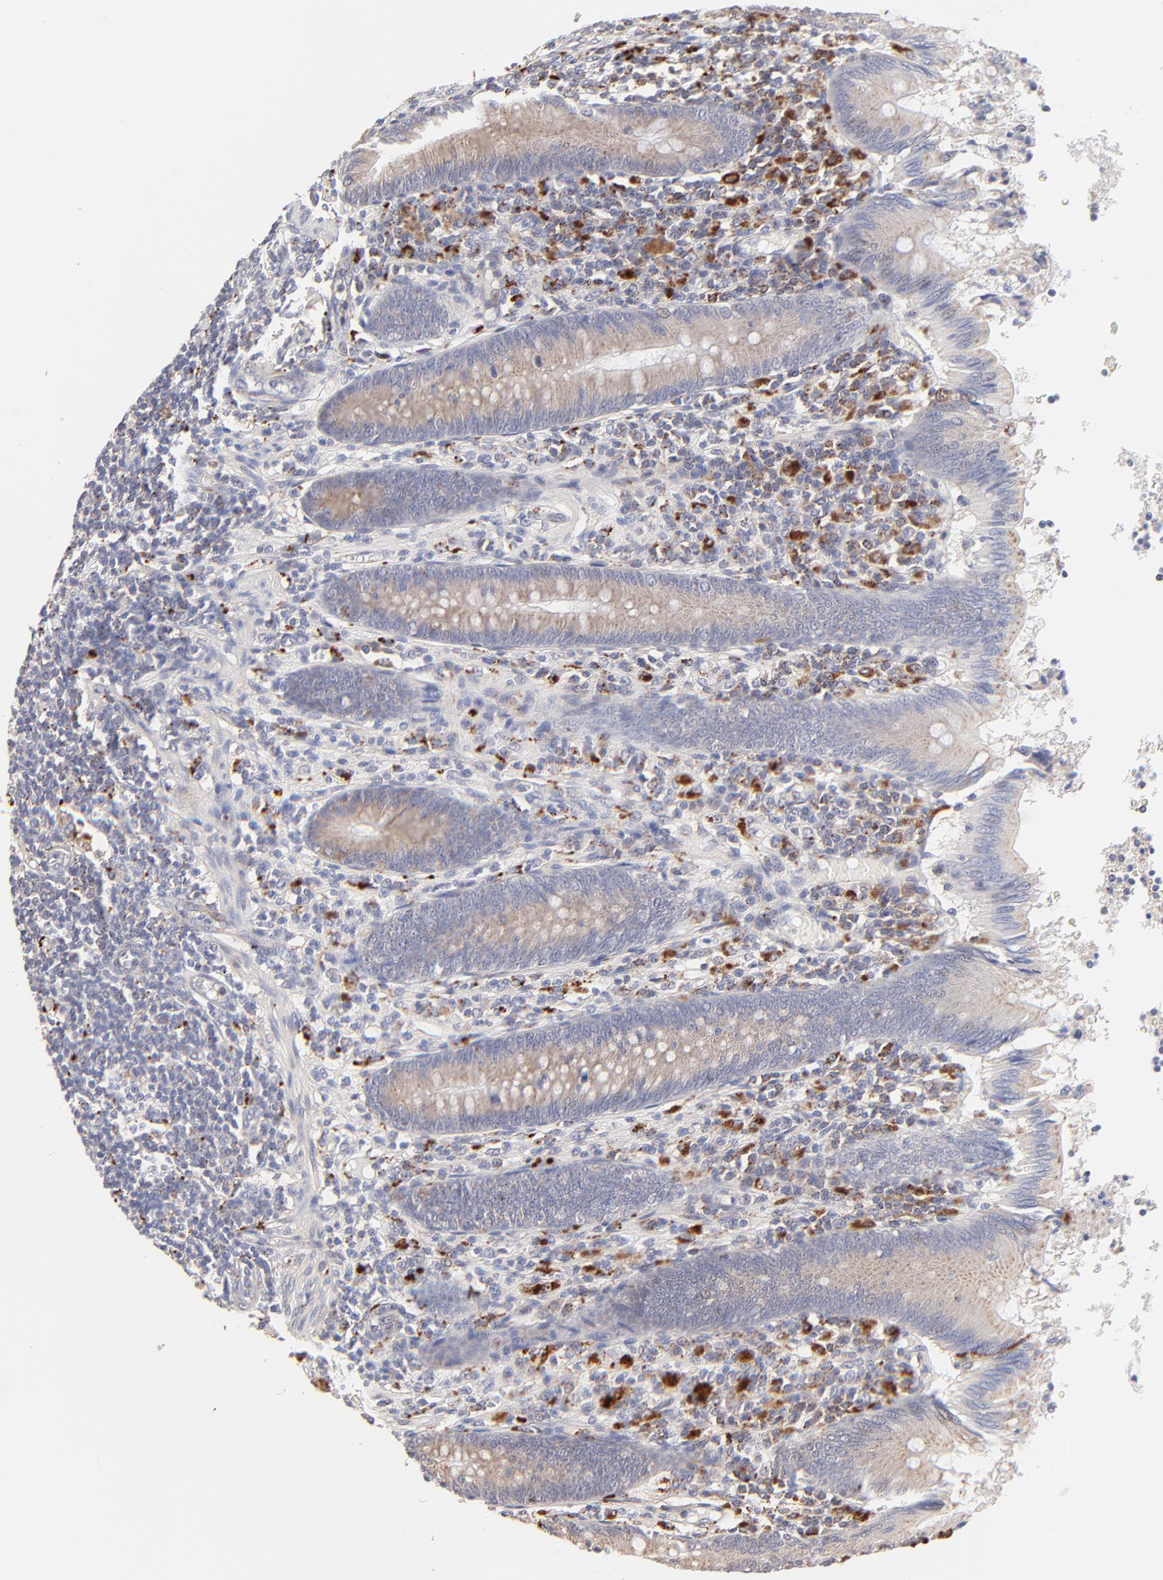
{"staining": {"intensity": "weak", "quantity": "25%-75%", "location": "cytoplasmic/membranous"}, "tissue": "appendix", "cell_type": "Glandular cells", "image_type": "normal", "snomed": [{"axis": "morphology", "description": "Normal tissue, NOS"}, {"axis": "morphology", "description": "Inflammation, NOS"}, {"axis": "topography", "description": "Appendix"}], "caption": "DAB immunohistochemical staining of unremarkable human appendix displays weak cytoplasmic/membranous protein positivity in about 25%-75% of glandular cells. (Brightfield microscopy of DAB IHC at high magnification).", "gene": "PDE4B", "patient": {"sex": "male", "age": 46}}